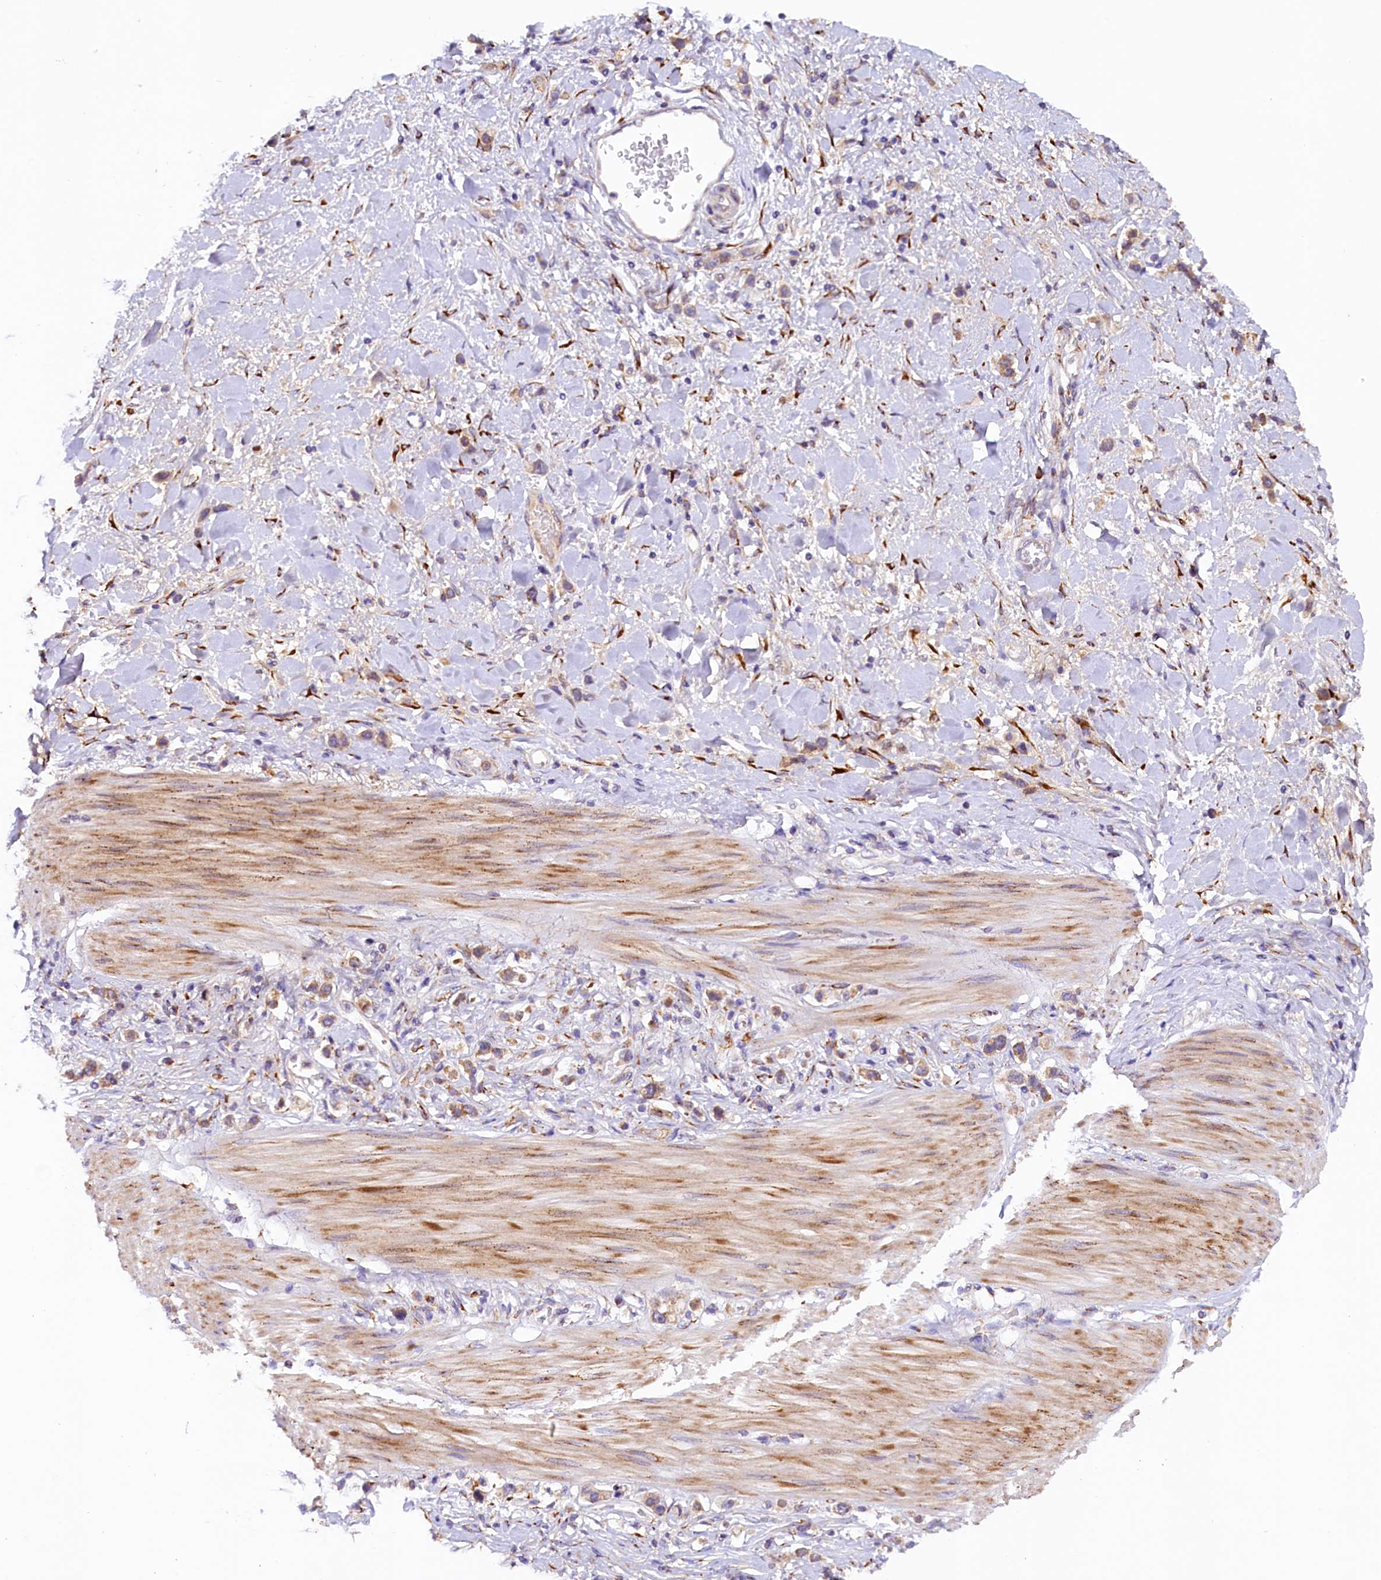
{"staining": {"intensity": "weak", "quantity": ">75%", "location": "cytoplasmic/membranous"}, "tissue": "stomach cancer", "cell_type": "Tumor cells", "image_type": "cancer", "snomed": [{"axis": "morphology", "description": "Adenocarcinoma, NOS"}, {"axis": "topography", "description": "Stomach"}], "caption": "Stomach cancer stained with a protein marker exhibits weak staining in tumor cells.", "gene": "SSC5D", "patient": {"sex": "female", "age": 65}}